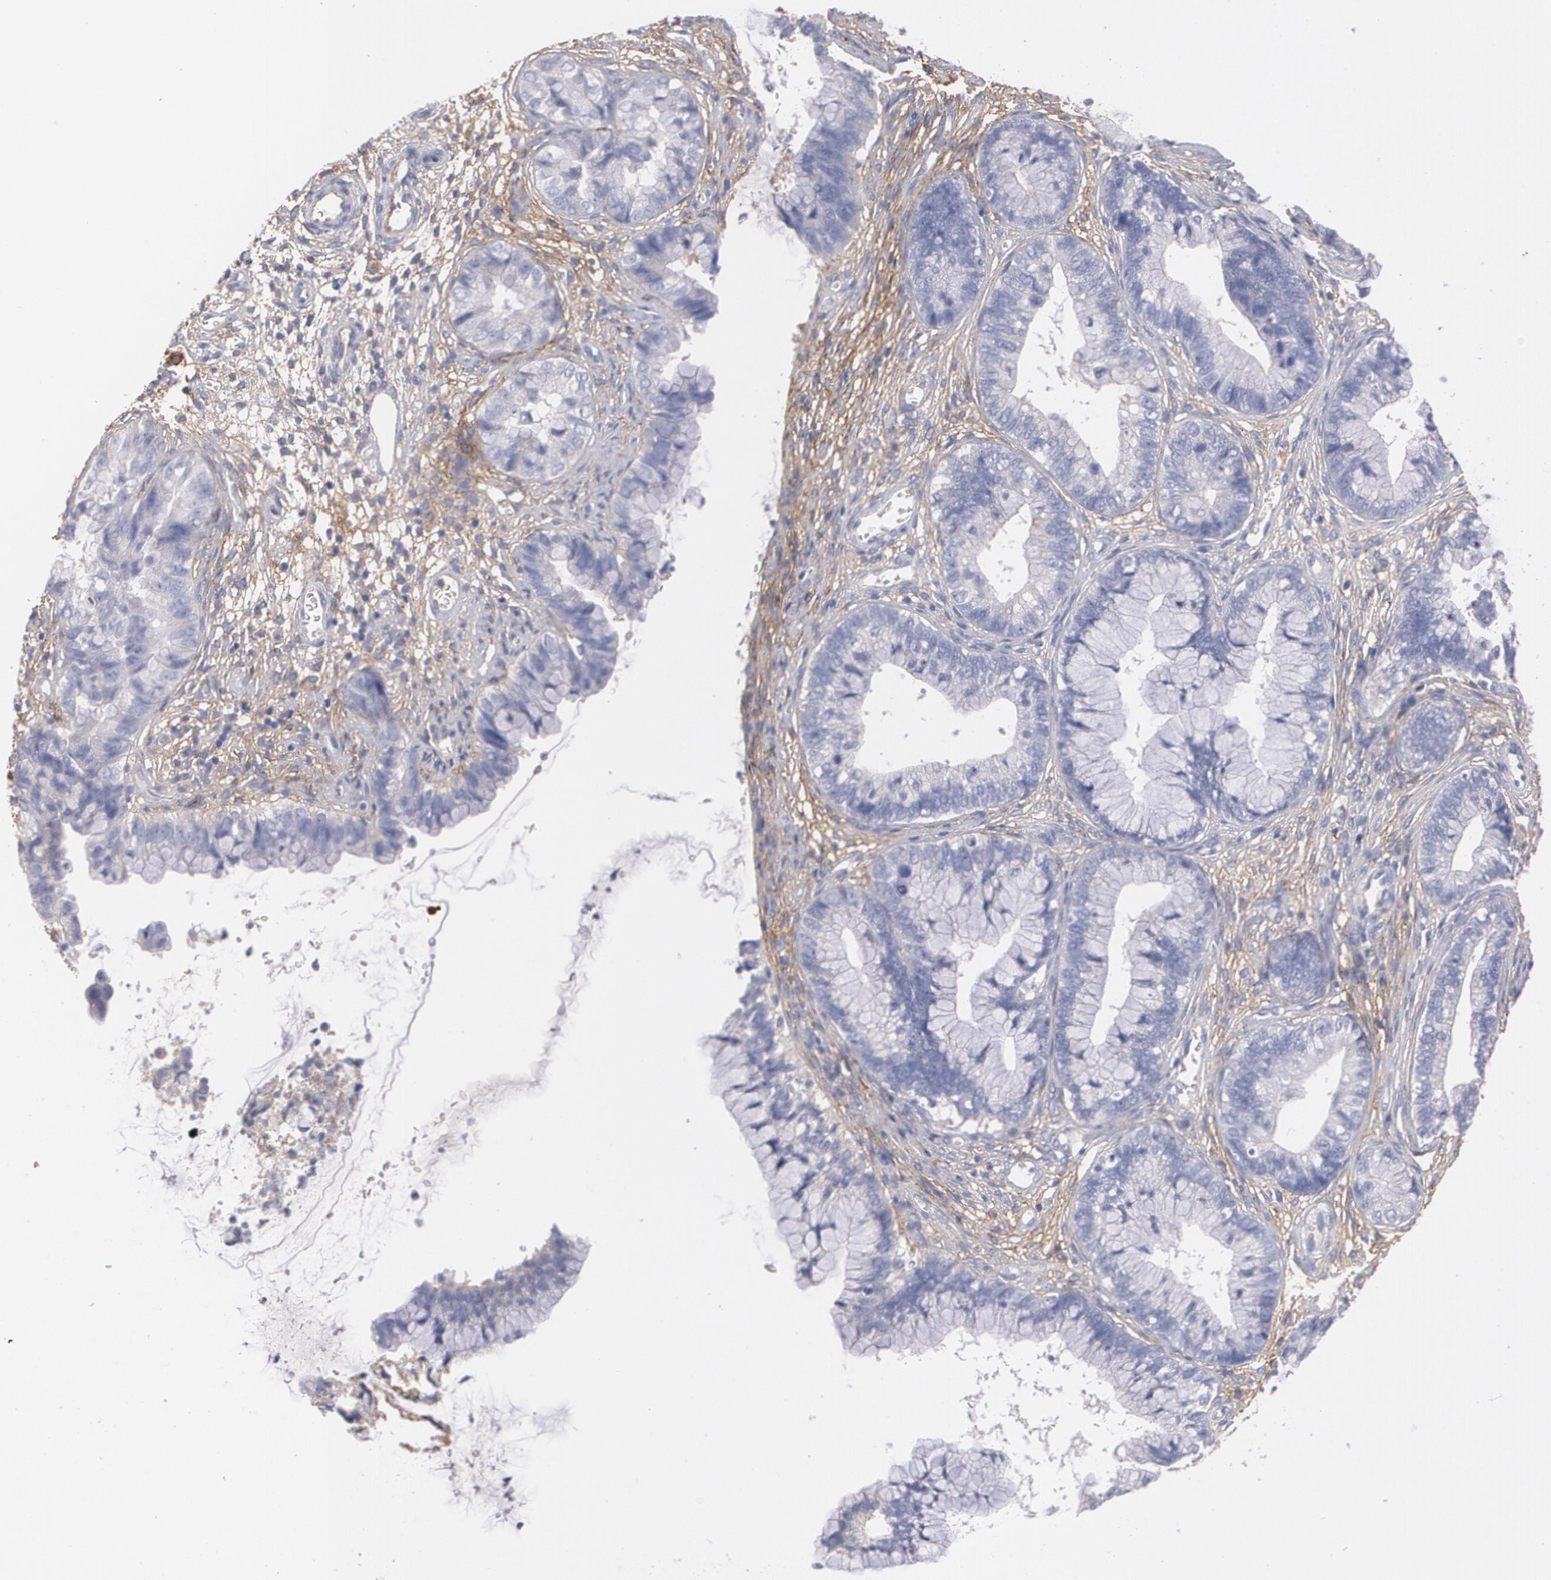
{"staining": {"intensity": "negative", "quantity": "none", "location": "none"}, "tissue": "cervical cancer", "cell_type": "Tumor cells", "image_type": "cancer", "snomed": [{"axis": "morphology", "description": "Adenocarcinoma, NOS"}, {"axis": "topography", "description": "Cervix"}], "caption": "IHC histopathology image of neoplastic tissue: human adenocarcinoma (cervical) stained with DAB (3,3'-diaminobenzidine) reveals no significant protein staining in tumor cells.", "gene": "FBLN1", "patient": {"sex": "female", "age": 44}}